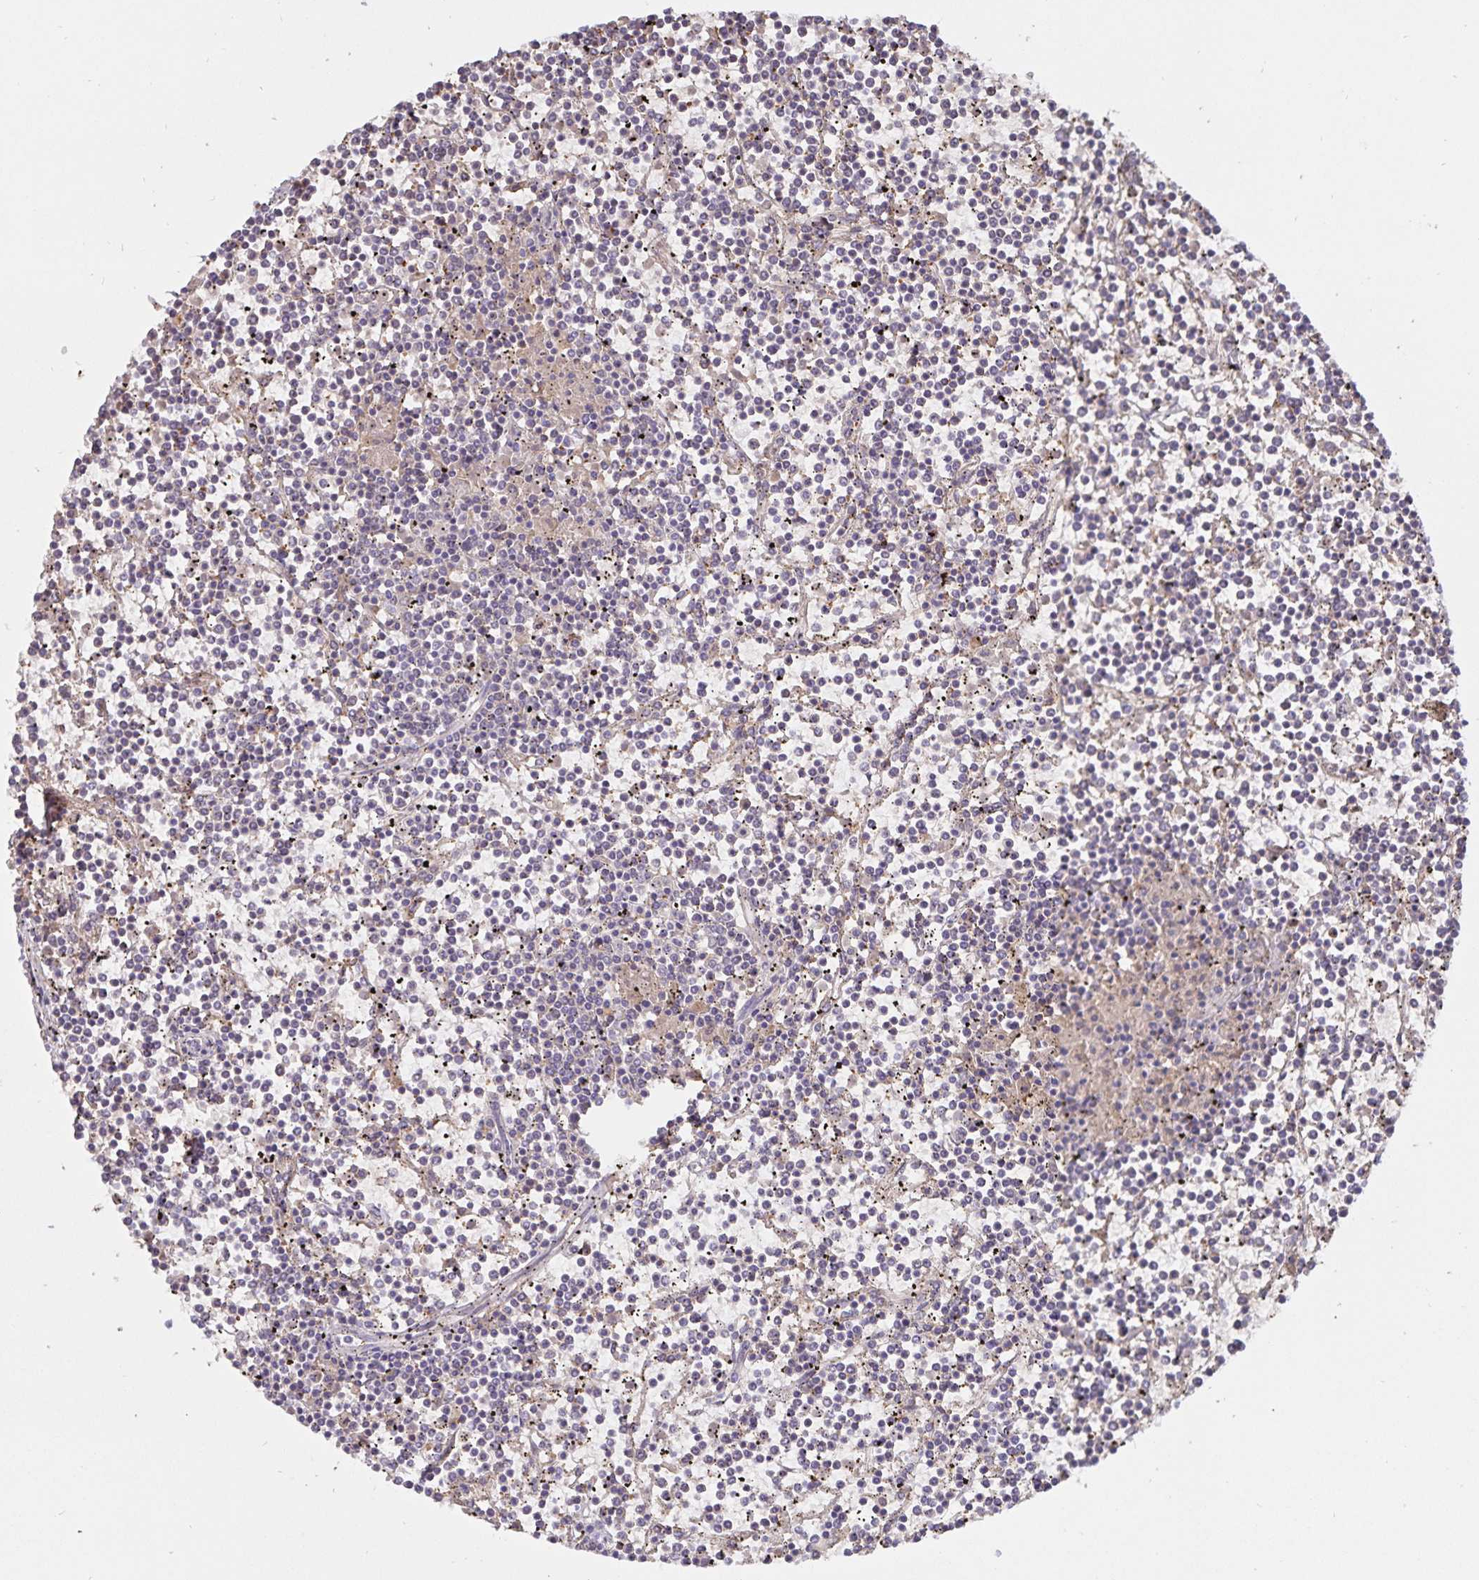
{"staining": {"intensity": "negative", "quantity": "none", "location": "none"}, "tissue": "lymphoma", "cell_type": "Tumor cells", "image_type": "cancer", "snomed": [{"axis": "morphology", "description": "Malignant lymphoma, non-Hodgkin's type, Low grade"}, {"axis": "topography", "description": "Spleen"}], "caption": "Immunohistochemistry (IHC) of human malignant lymphoma, non-Hodgkin's type (low-grade) displays no positivity in tumor cells. The staining is performed using DAB (3,3'-diaminobenzidine) brown chromogen with nuclei counter-stained in using hematoxylin.", "gene": "FGG", "patient": {"sex": "female", "age": 19}}